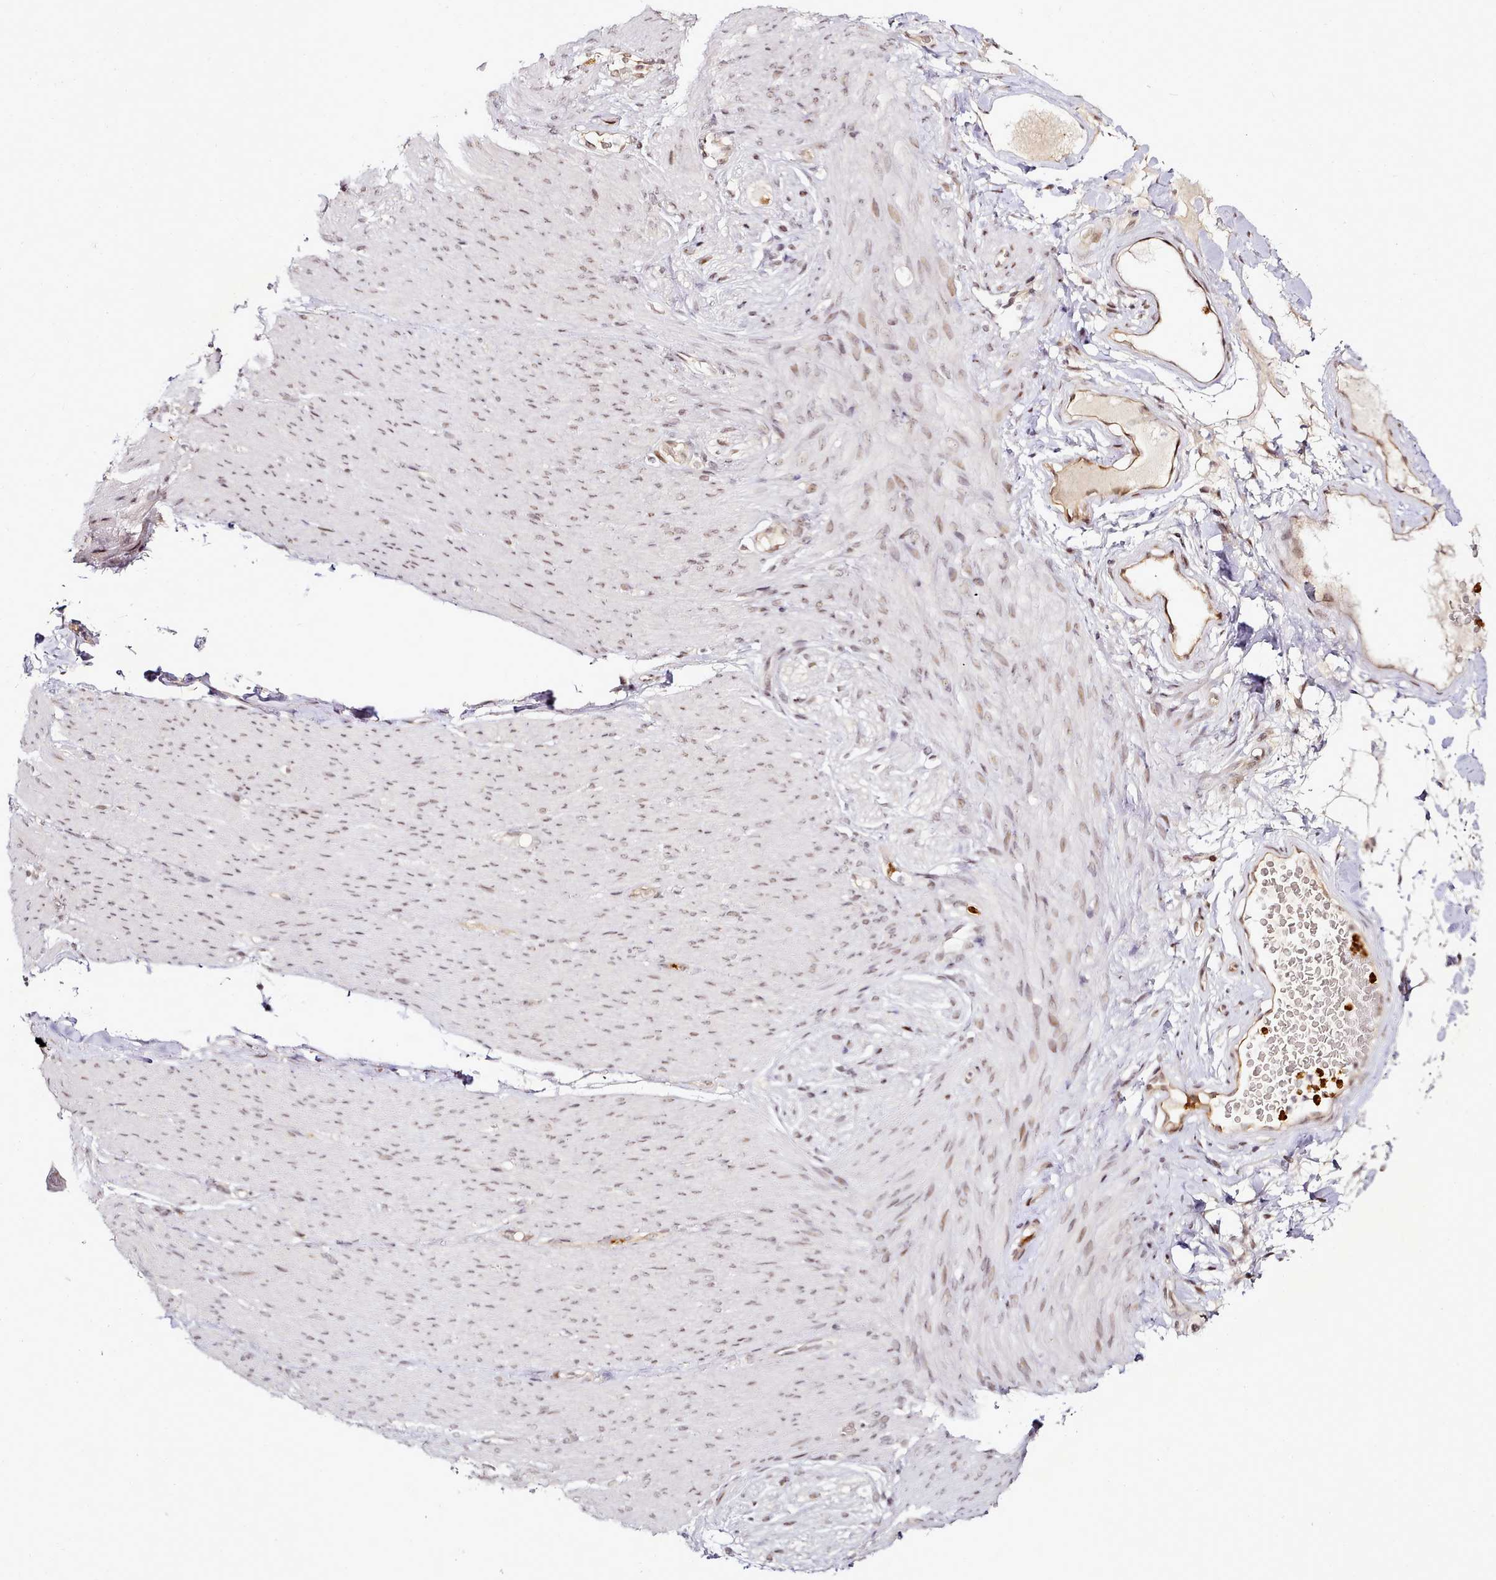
{"staining": {"intensity": "negative", "quantity": "none", "location": "none"}, "tissue": "adipose tissue", "cell_type": "Adipocytes", "image_type": "normal", "snomed": [{"axis": "morphology", "description": "Normal tissue, NOS"}, {"axis": "topography", "description": "Colon"}, {"axis": "topography", "description": "Peripheral nerve tissue"}], "caption": "This is an immunohistochemistry (IHC) image of normal adipose tissue. There is no staining in adipocytes.", "gene": "SYT15B", "patient": {"sex": "female", "age": 61}}